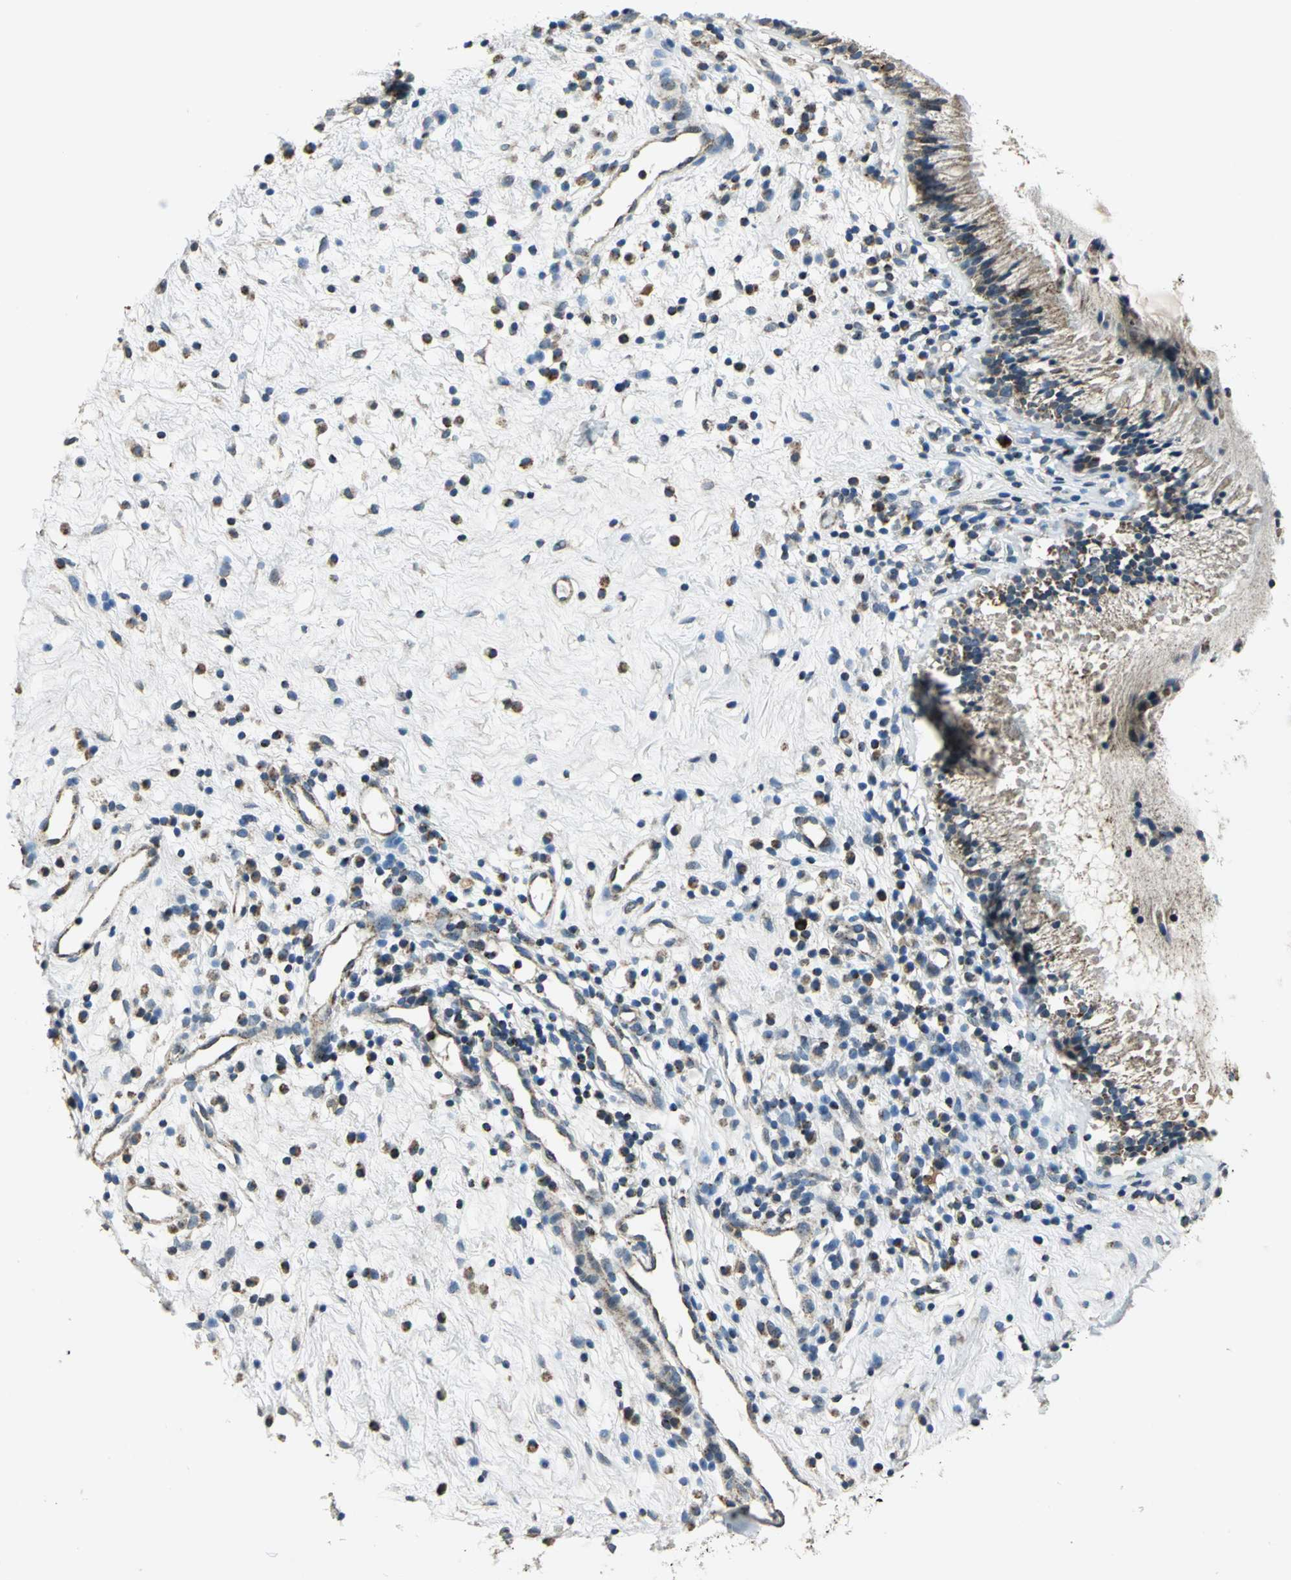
{"staining": {"intensity": "moderate", "quantity": ">75%", "location": "cytoplasmic/membranous"}, "tissue": "nasopharynx", "cell_type": "Respiratory epithelial cells", "image_type": "normal", "snomed": [{"axis": "morphology", "description": "Normal tissue, NOS"}, {"axis": "topography", "description": "Nasopharynx"}], "caption": "A medium amount of moderate cytoplasmic/membranous staining is appreciated in approximately >75% of respiratory epithelial cells in benign nasopharynx.", "gene": "NUDT2", "patient": {"sex": "male", "age": 21}}